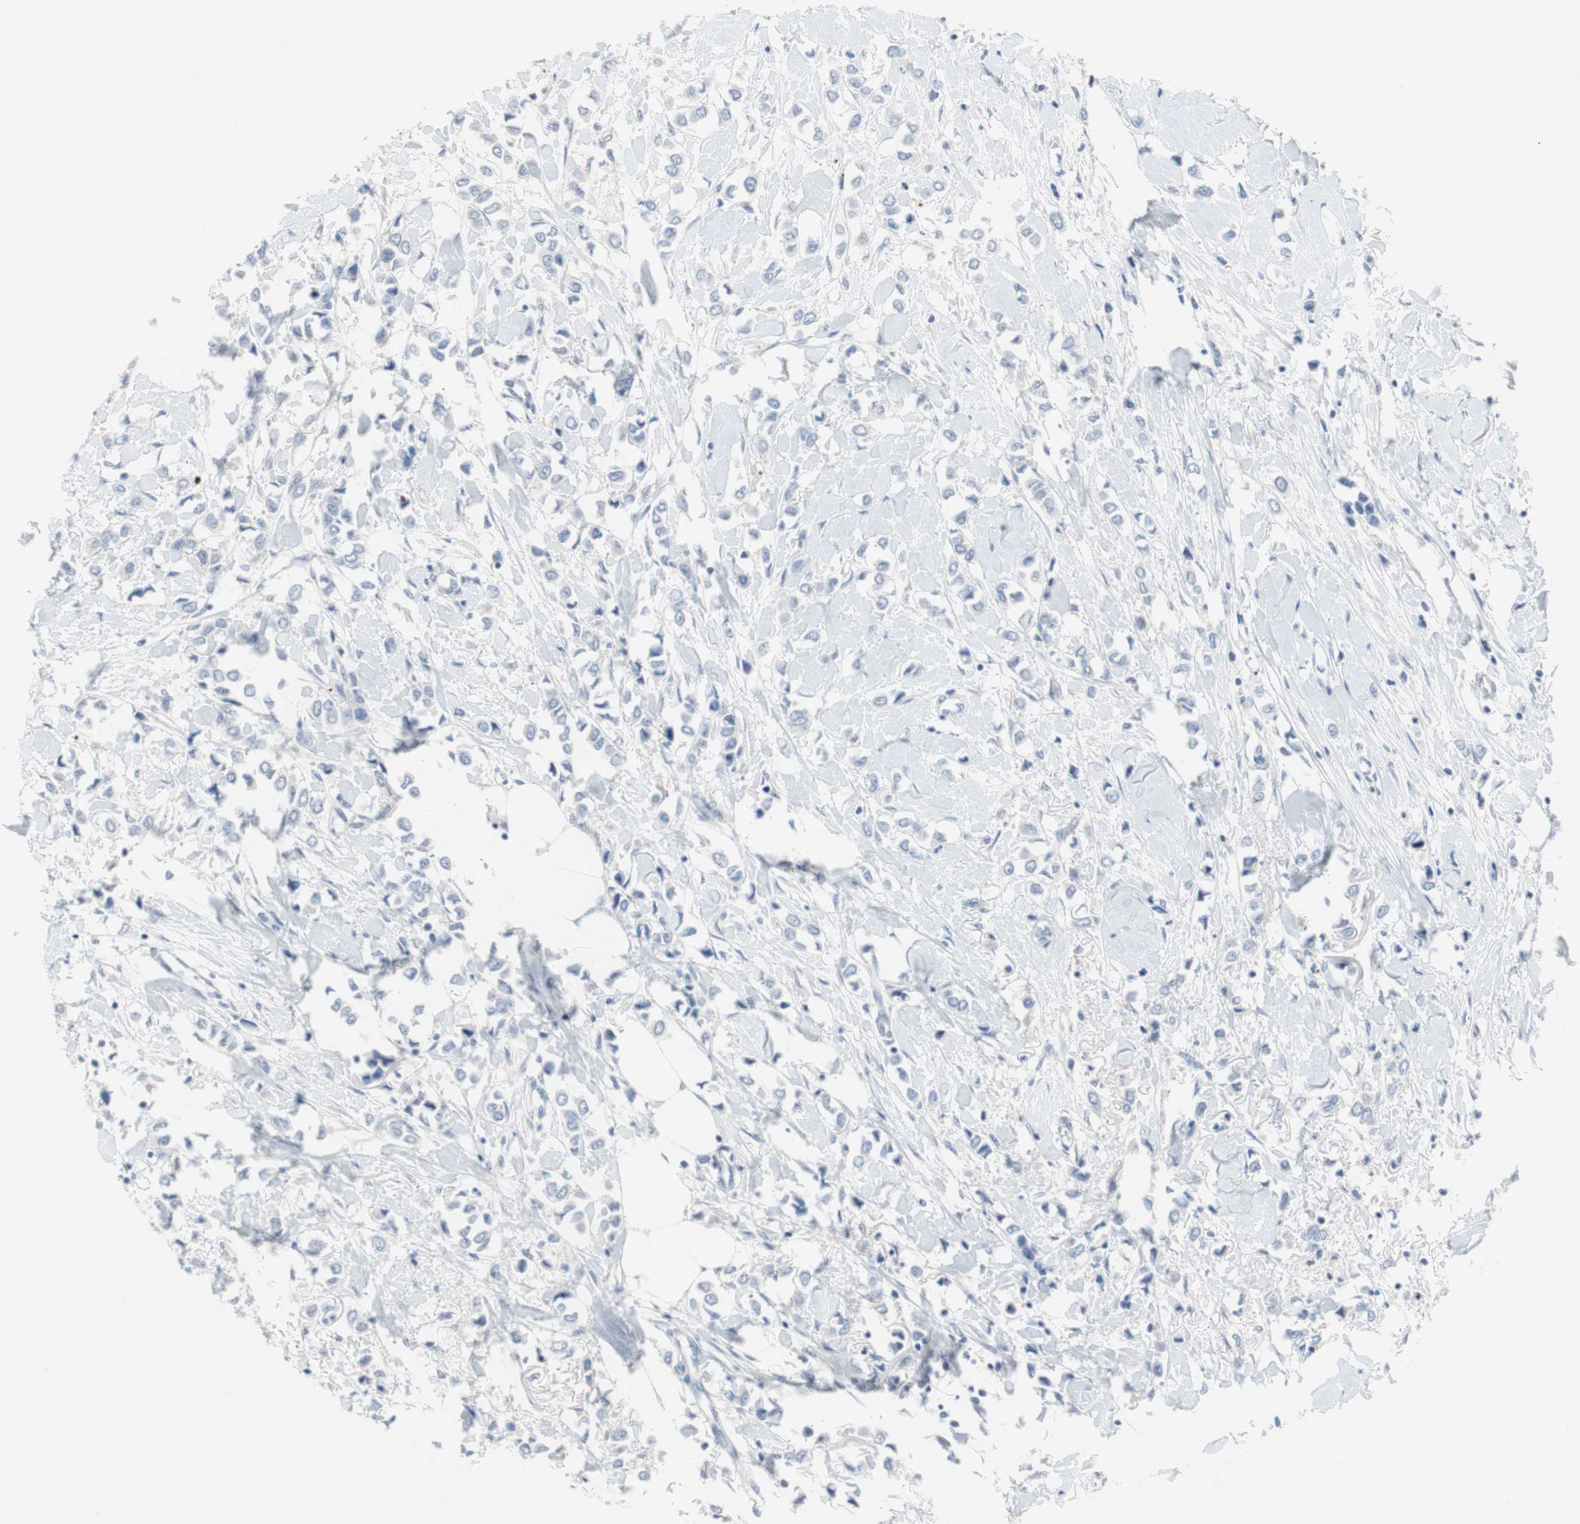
{"staining": {"intensity": "negative", "quantity": "none", "location": "none"}, "tissue": "breast cancer", "cell_type": "Tumor cells", "image_type": "cancer", "snomed": [{"axis": "morphology", "description": "Lobular carcinoma"}, {"axis": "topography", "description": "Breast"}], "caption": "This micrograph is of lobular carcinoma (breast) stained with IHC to label a protein in brown with the nuclei are counter-stained blue. There is no expression in tumor cells.", "gene": "ULBP1", "patient": {"sex": "female", "age": 51}}